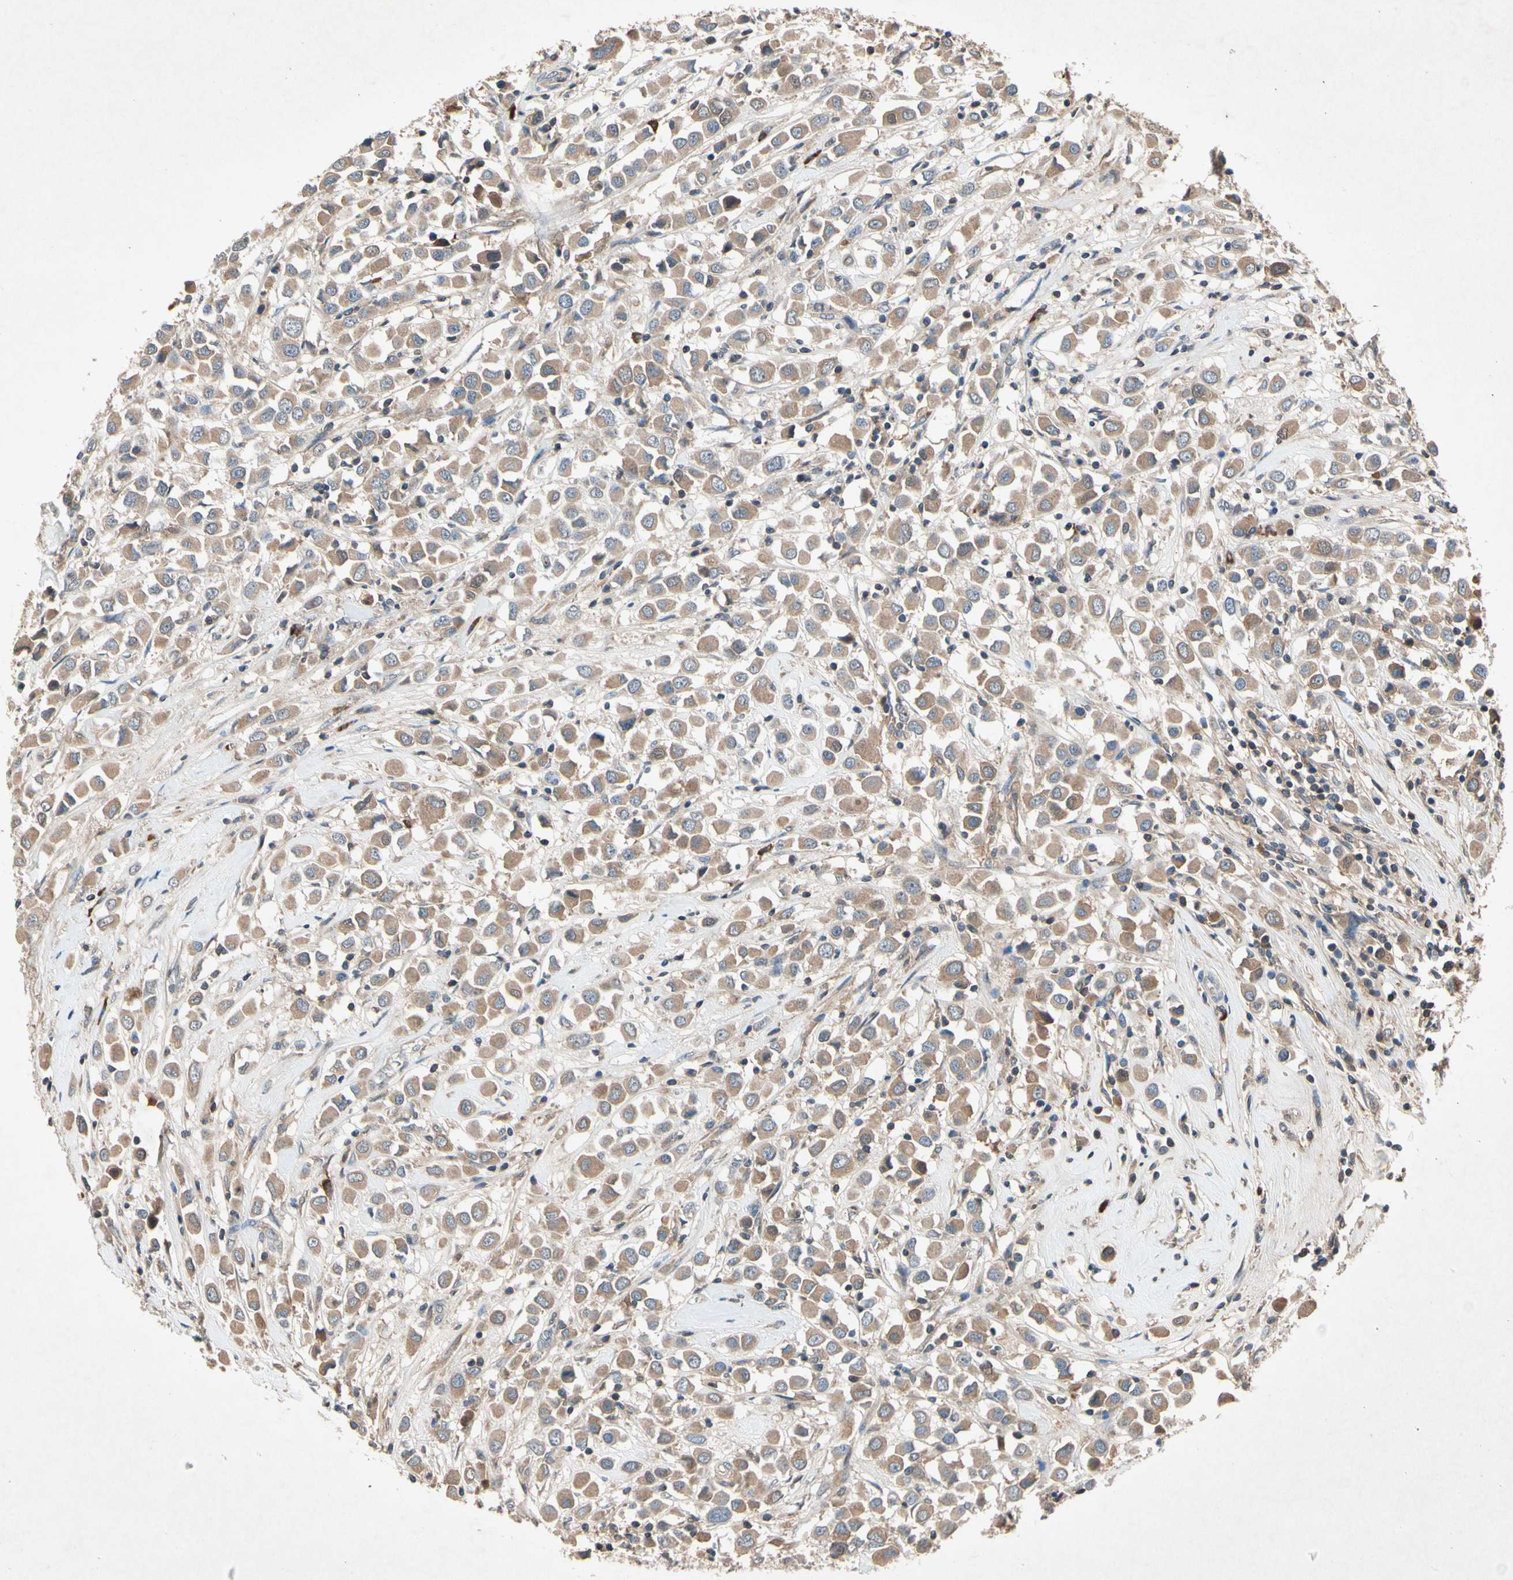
{"staining": {"intensity": "weak", "quantity": ">75%", "location": "cytoplasmic/membranous"}, "tissue": "breast cancer", "cell_type": "Tumor cells", "image_type": "cancer", "snomed": [{"axis": "morphology", "description": "Duct carcinoma"}, {"axis": "topography", "description": "Breast"}], "caption": "Breast cancer was stained to show a protein in brown. There is low levels of weak cytoplasmic/membranous positivity in approximately >75% of tumor cells. The staining was performed using DAB (3,3'-diaminobenzidine), with brown indicating positive protein expression. Nuclei are stained blue with hematoxylin.", "gene": "IL1RL1", "patient": {"sex": "female", "age": 61}}